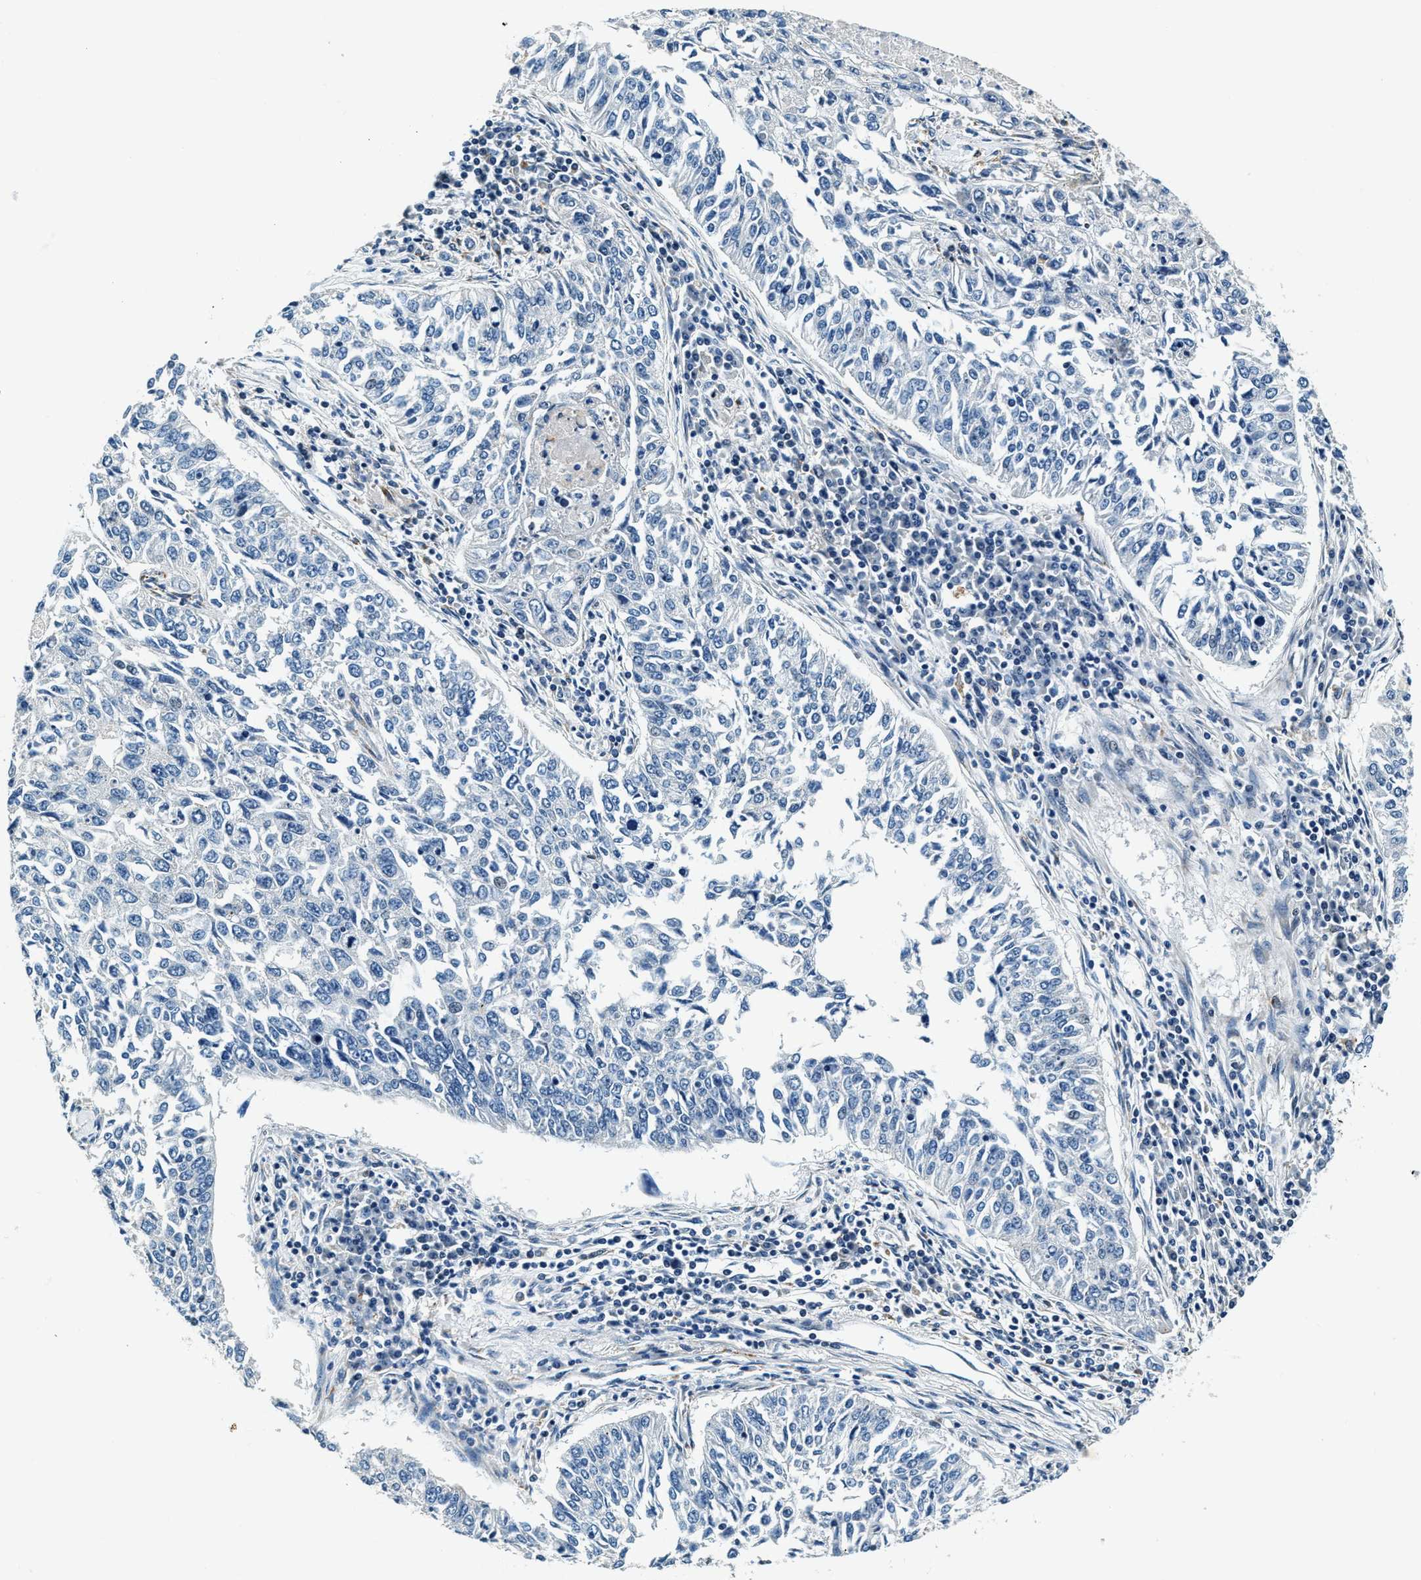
{"staining": {"intensity": "negative", "quantity": "none", "location": "none"}, "tissue": "lung cancer", "cell_type": "Tumor cells", "image_type": "cancer", "snomed": [{"axis": "morphology", "description": "Normal tissue, NOS"}, {"axis": "morphology", "description": "Squamous cell carcinoma, NOS"}, {"axis": "topography", "description": "Cartilage tissue"}, {"axis": "topography", "description": "Bronchus"}, {"axis": "topography", "description": "Lung"}], "caption": "An immunohistochemistry (IHC) micrograph of lung cancer (squamous cell carcinoma) is shown. There is no staining in tumor cells of lung cancer (squamous cell carcinoma).", "gene": "C2orf66", "patient": {"sex": "female", "age": 49}}